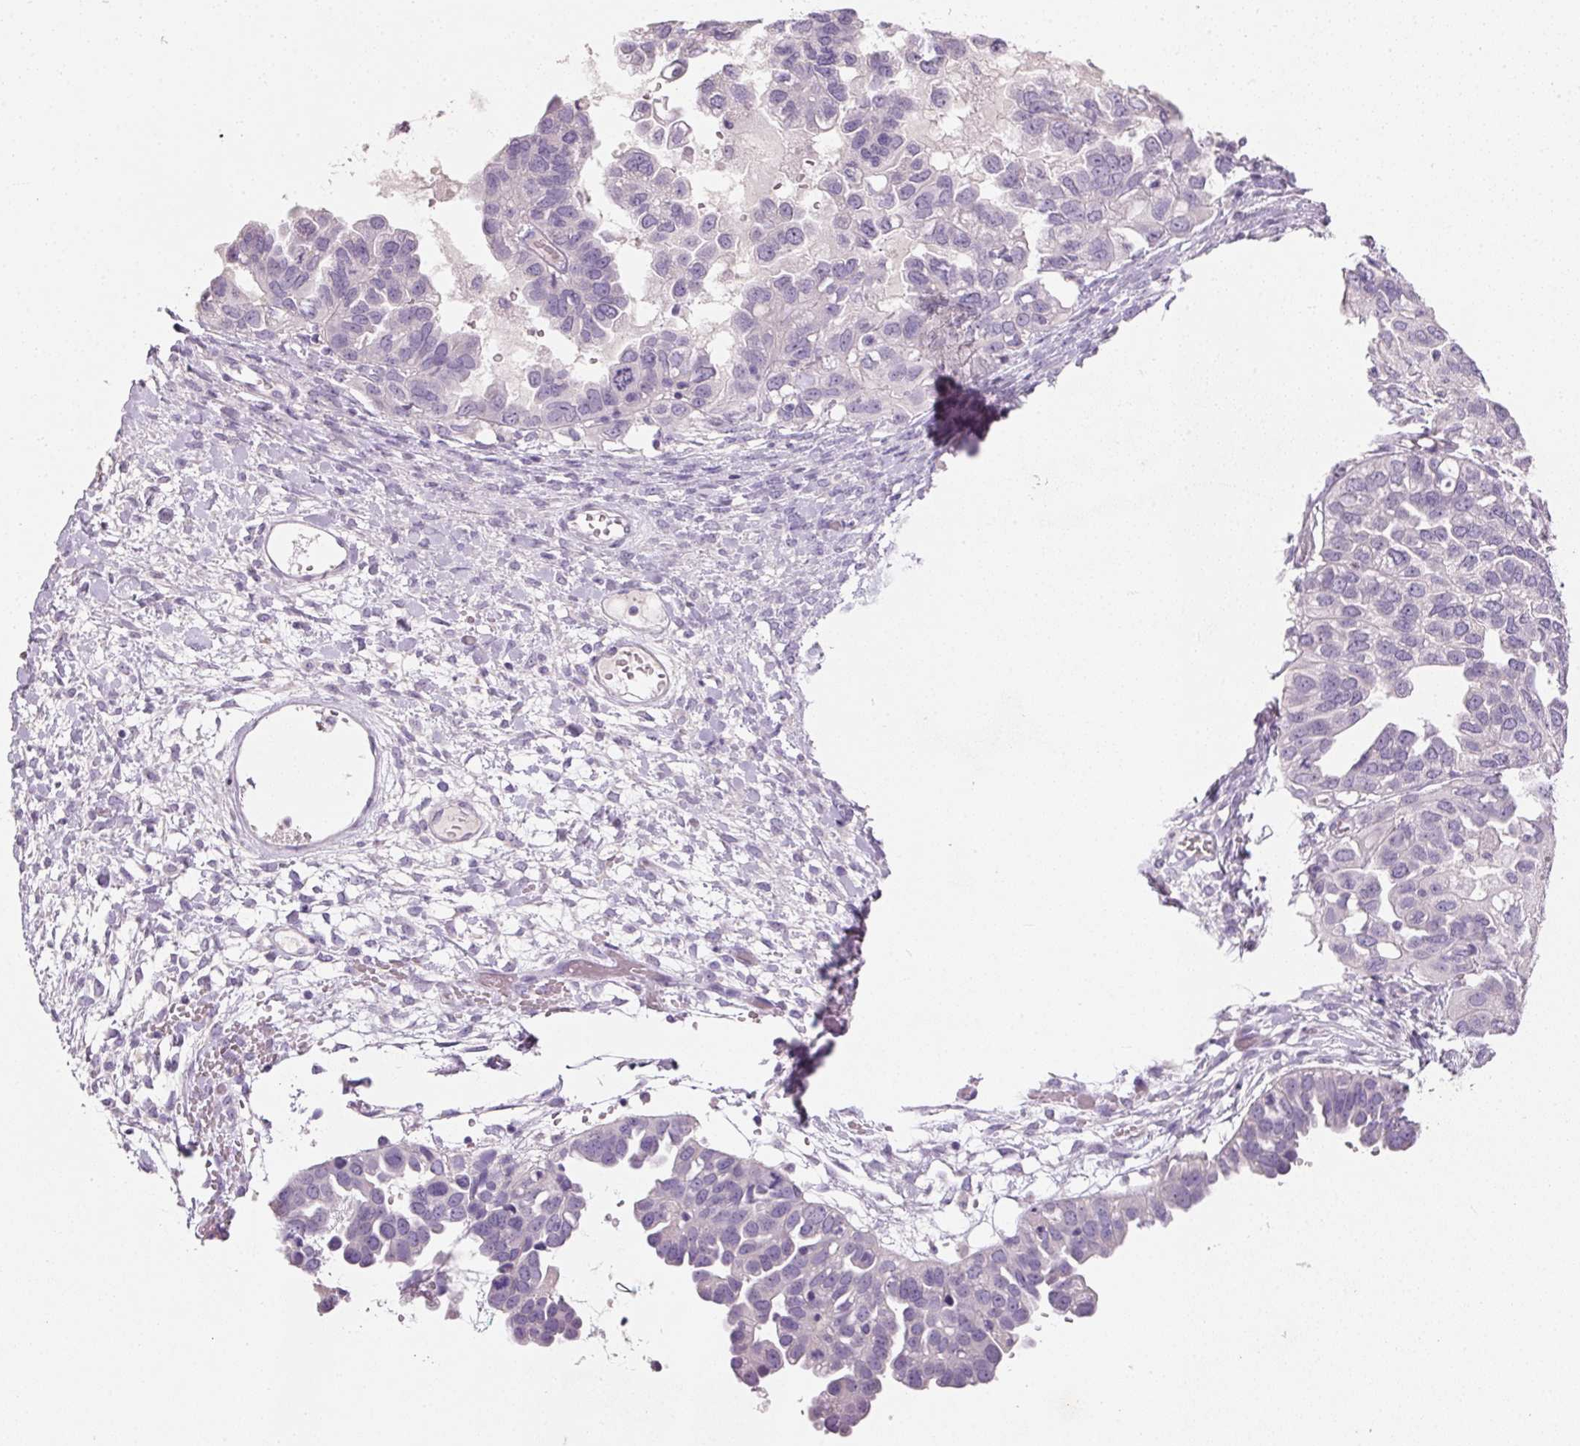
{"staining": {"intensity": "negative", "quantity": "none", "location": "none"}, "tissue": "ovarian cancer", "cell_type": "Tumor cells", "image_type": "cancer", "snomed": [{"axis": "morphology", "description": "Cystadenocarcinoma, serous, NOS"}, {"axis": "topography", "description": "Ovary"}], "caption": "DAB (3,3'-diaminobenzidine) immunohistochemical staining of human serous cystadenocarcinoma (ovarian) exhibits no significant expression in tumor cells.", "gene": "HSD17B1", "patient": {"sex": "female", "age": 53}}